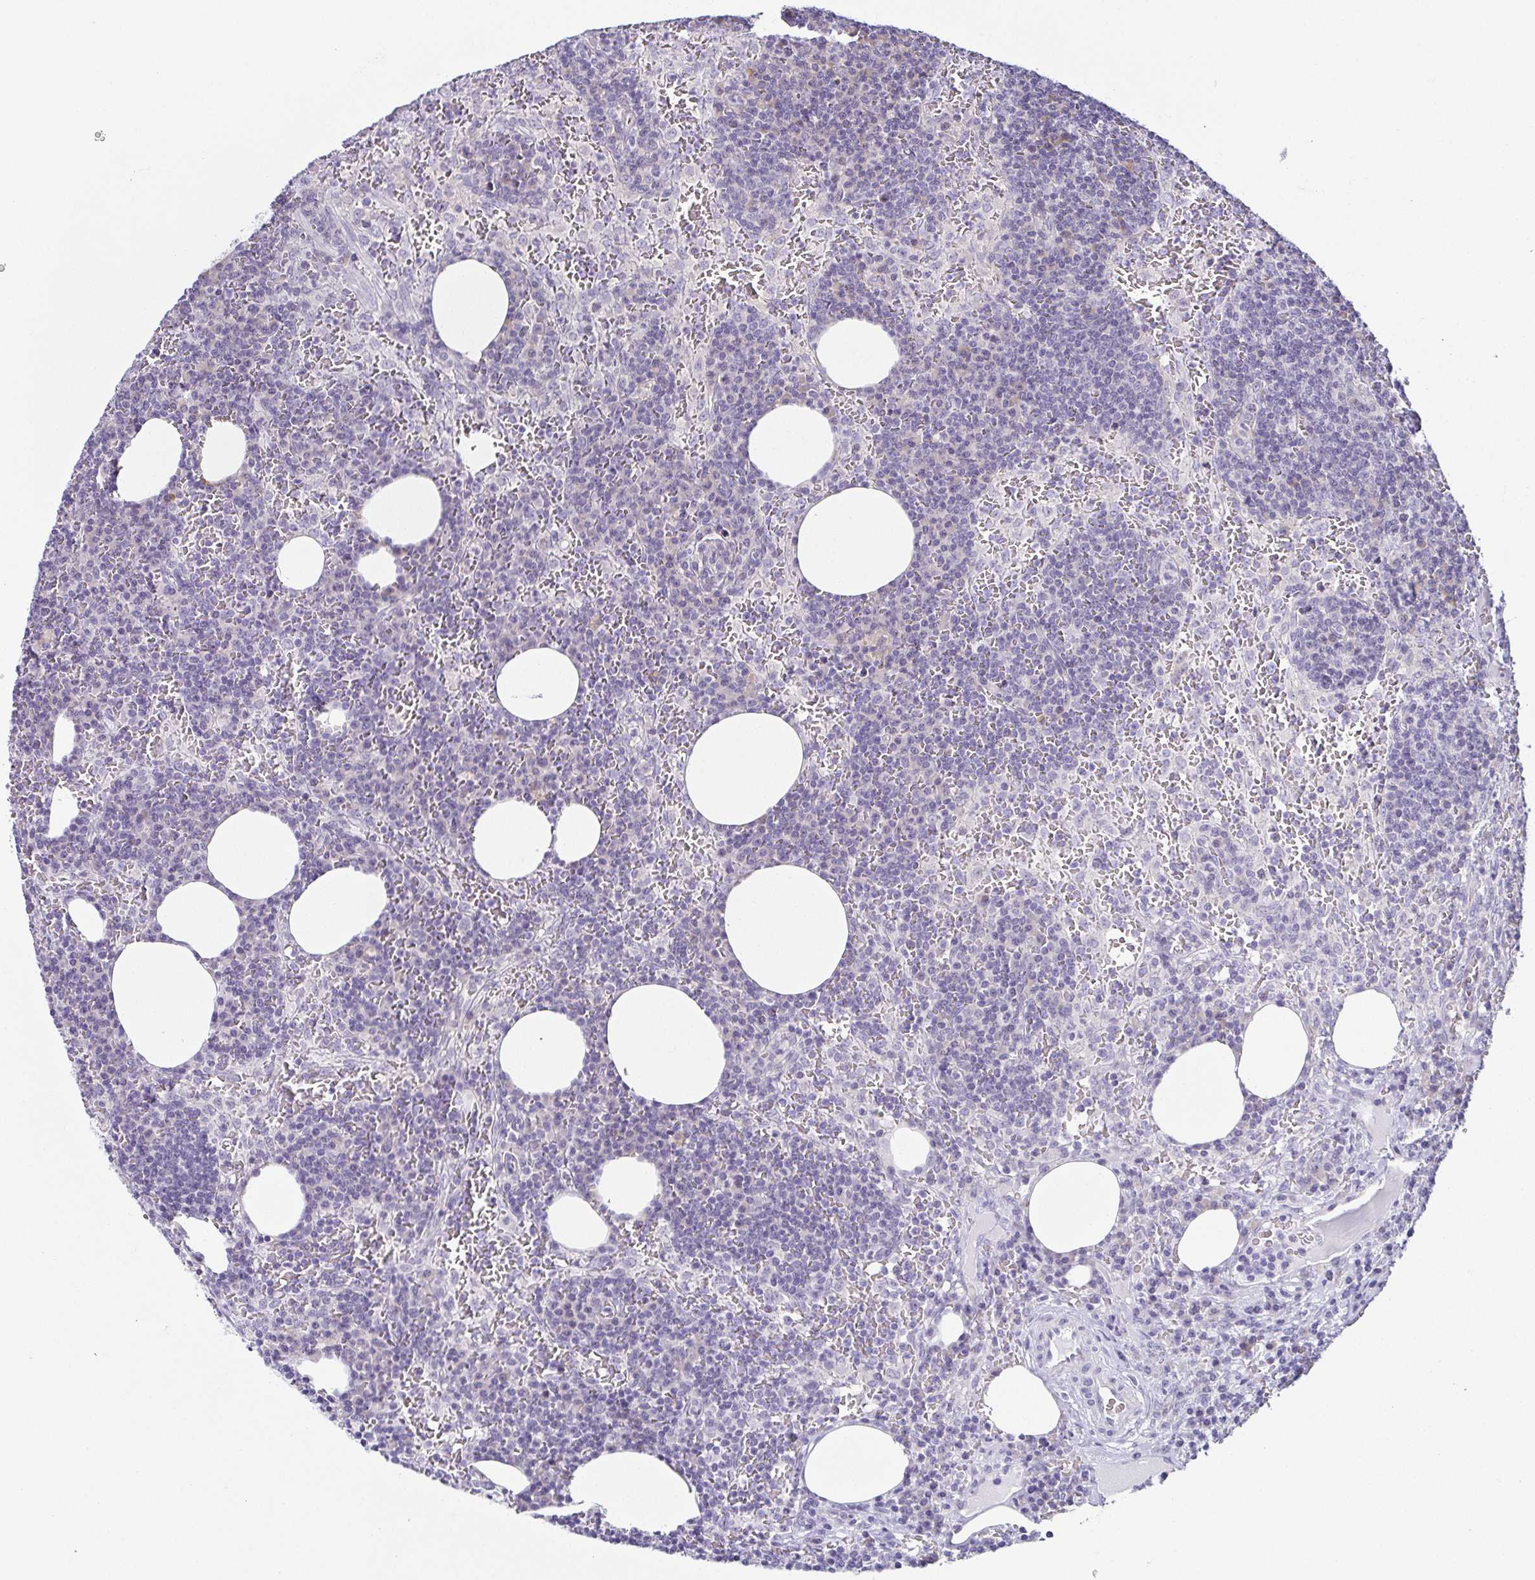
{"staining": {"intensity": "negative", "quantity": "none", "location": "none"}, "tissue": "lymph node", "cell_type": "Germinal center cells", "image_type": "normal", "snomed": [{"axis": "morphology", "description": "Normal tissue, NOS"}, {"axis": "topography", "description": "Lymph node"}], "caption": "Germinal center cells are negative for protein expression in normal human lymph node. (DAB IHC visualized using brightfield microscopy, high magnification).", "gene": "FAM162B", "patient": {"sex": "male", "age": 67}}